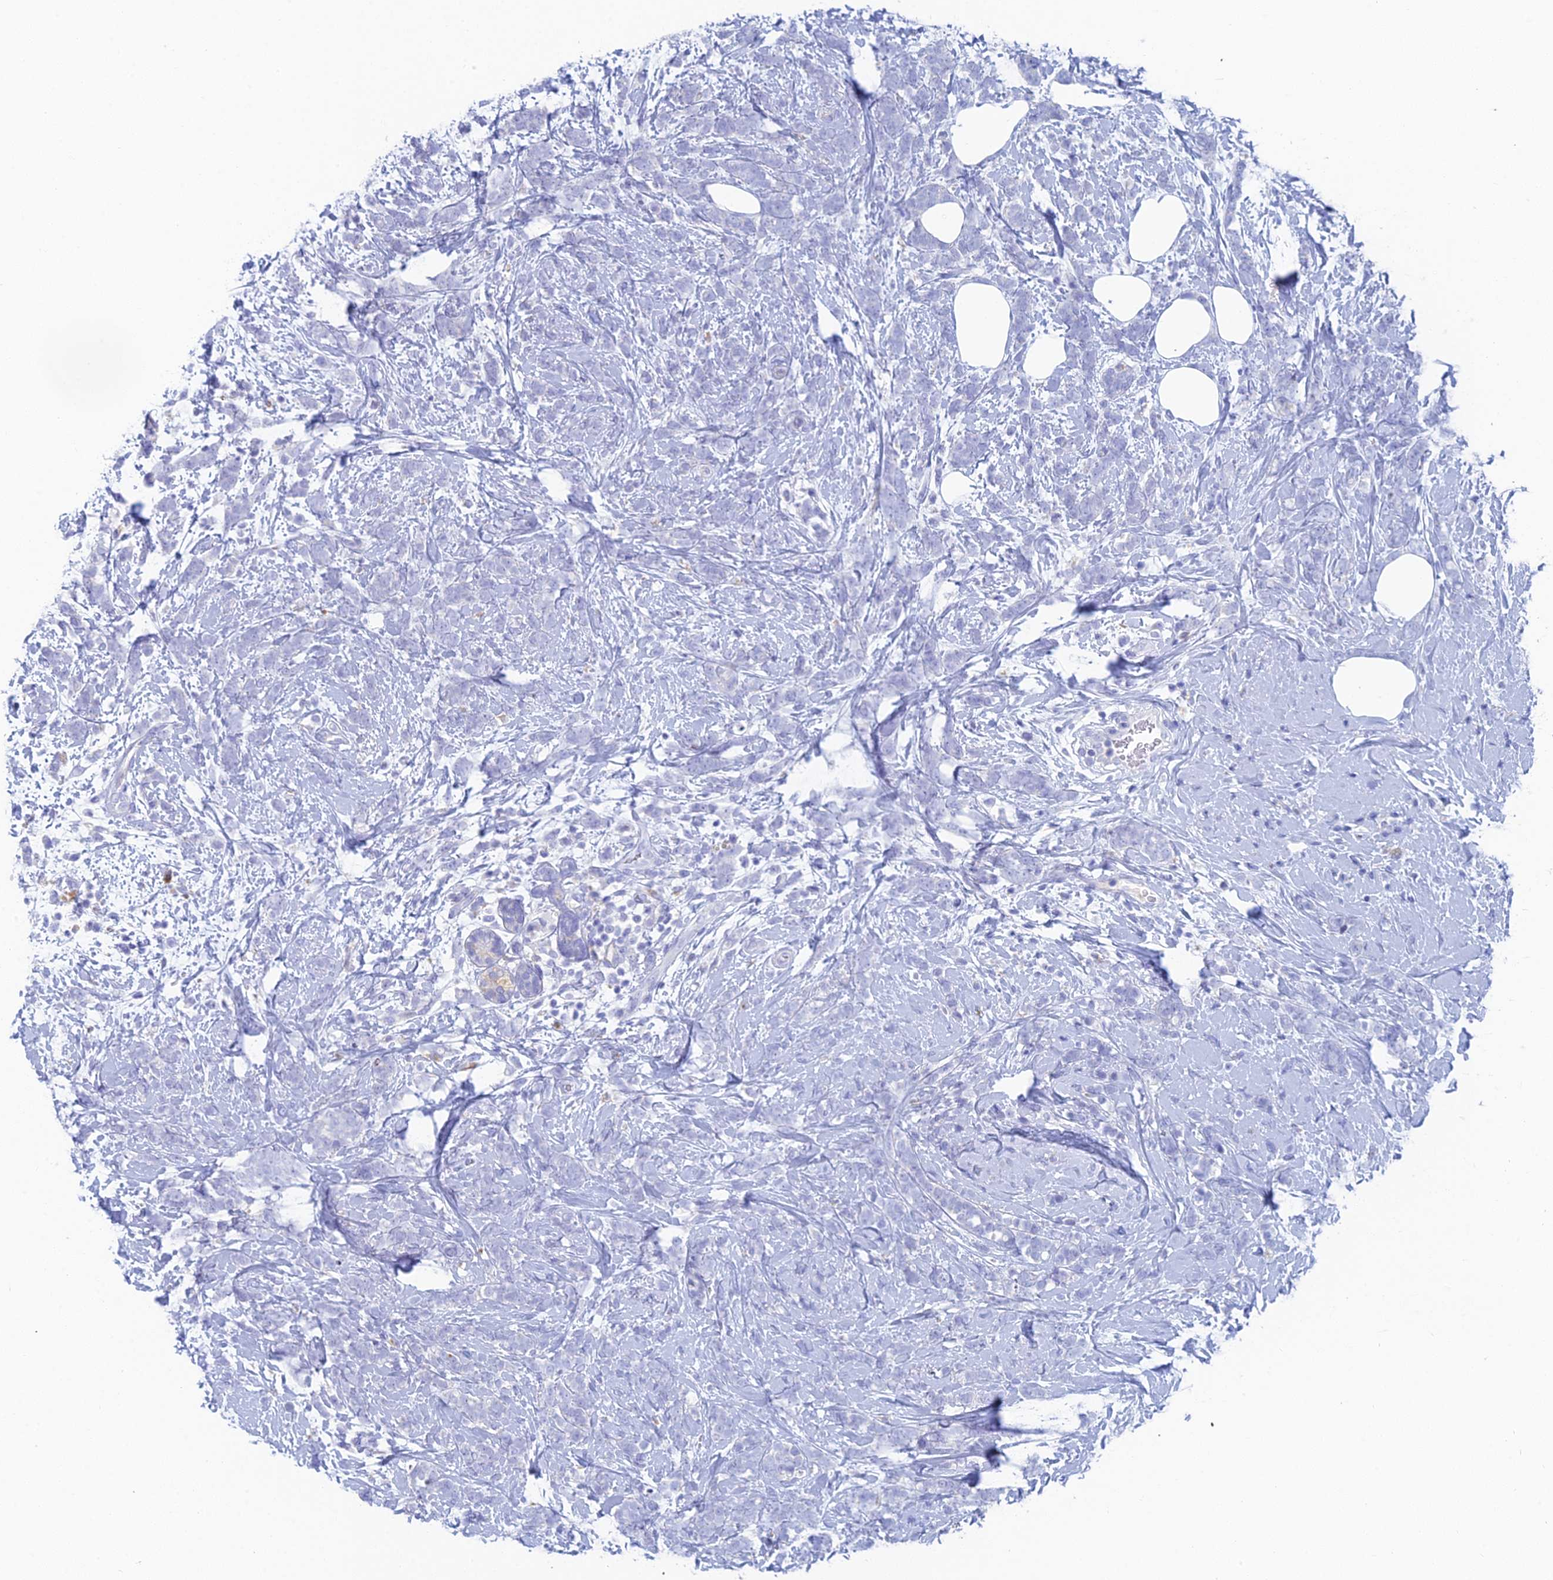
{"staining": {"intensity": "negative", "quantity": "none", "location": "none"}, "tissue": "breast cancer", "cell_type": "Tumor cells", "image_type": "cancer", "snomed": [{"axis": "morphology", "description": "Lobular carcinoma"}, {"axis": "topography", "description": "Breast"}], "caption": "An immunohistochemistry (IHC) photomicrograph of breast cancer (lobular carcinoma) is shown. There is no staining in tumor cells of breast cancer (lobular carcinoma). (Brightfield microscopy of DAB IHC at high magnification).", "gene": "FERD3L", "patient": {"sex": "female", "age": 58}}